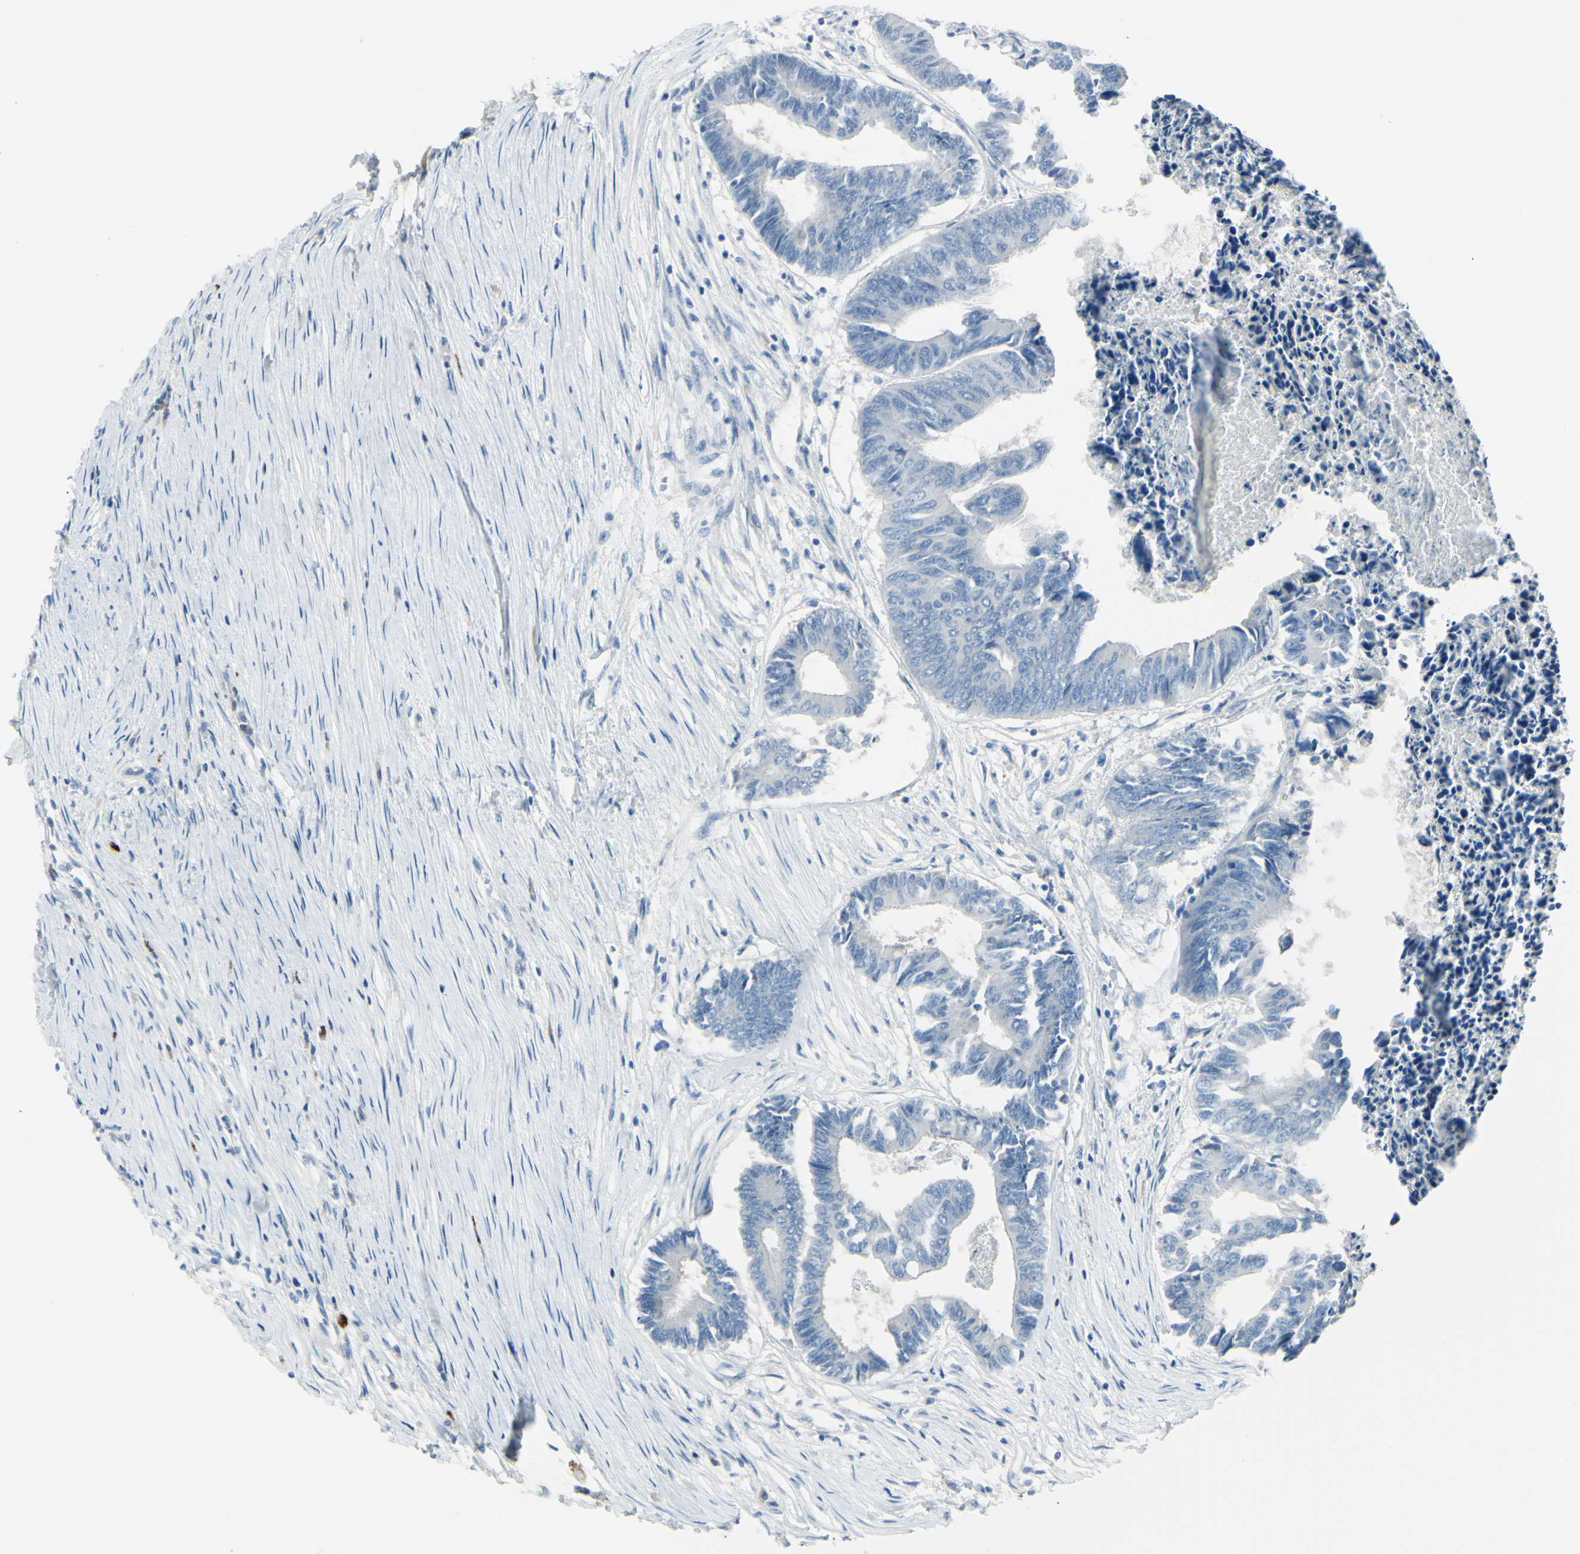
{"staining": {"intensity": "negative", "quantity": "none", "location": "none"}, "tissue": "colorectal cancer", "cell_type": "Tumor cells", "image_type": "cancer", "snomed": [{"axis": "morphology", "description": "Adenocarcinoma, NOS"}, {"axis": "topography", "description": "Rectum"}], "caption": "Human adenocarcinoma (colorectal) stained for a protein using immunohistochemistry (IHC) displays no positivity in tumor cells.", "gene": "DLG4", "patient": {"sex": "male", "age": 63}}